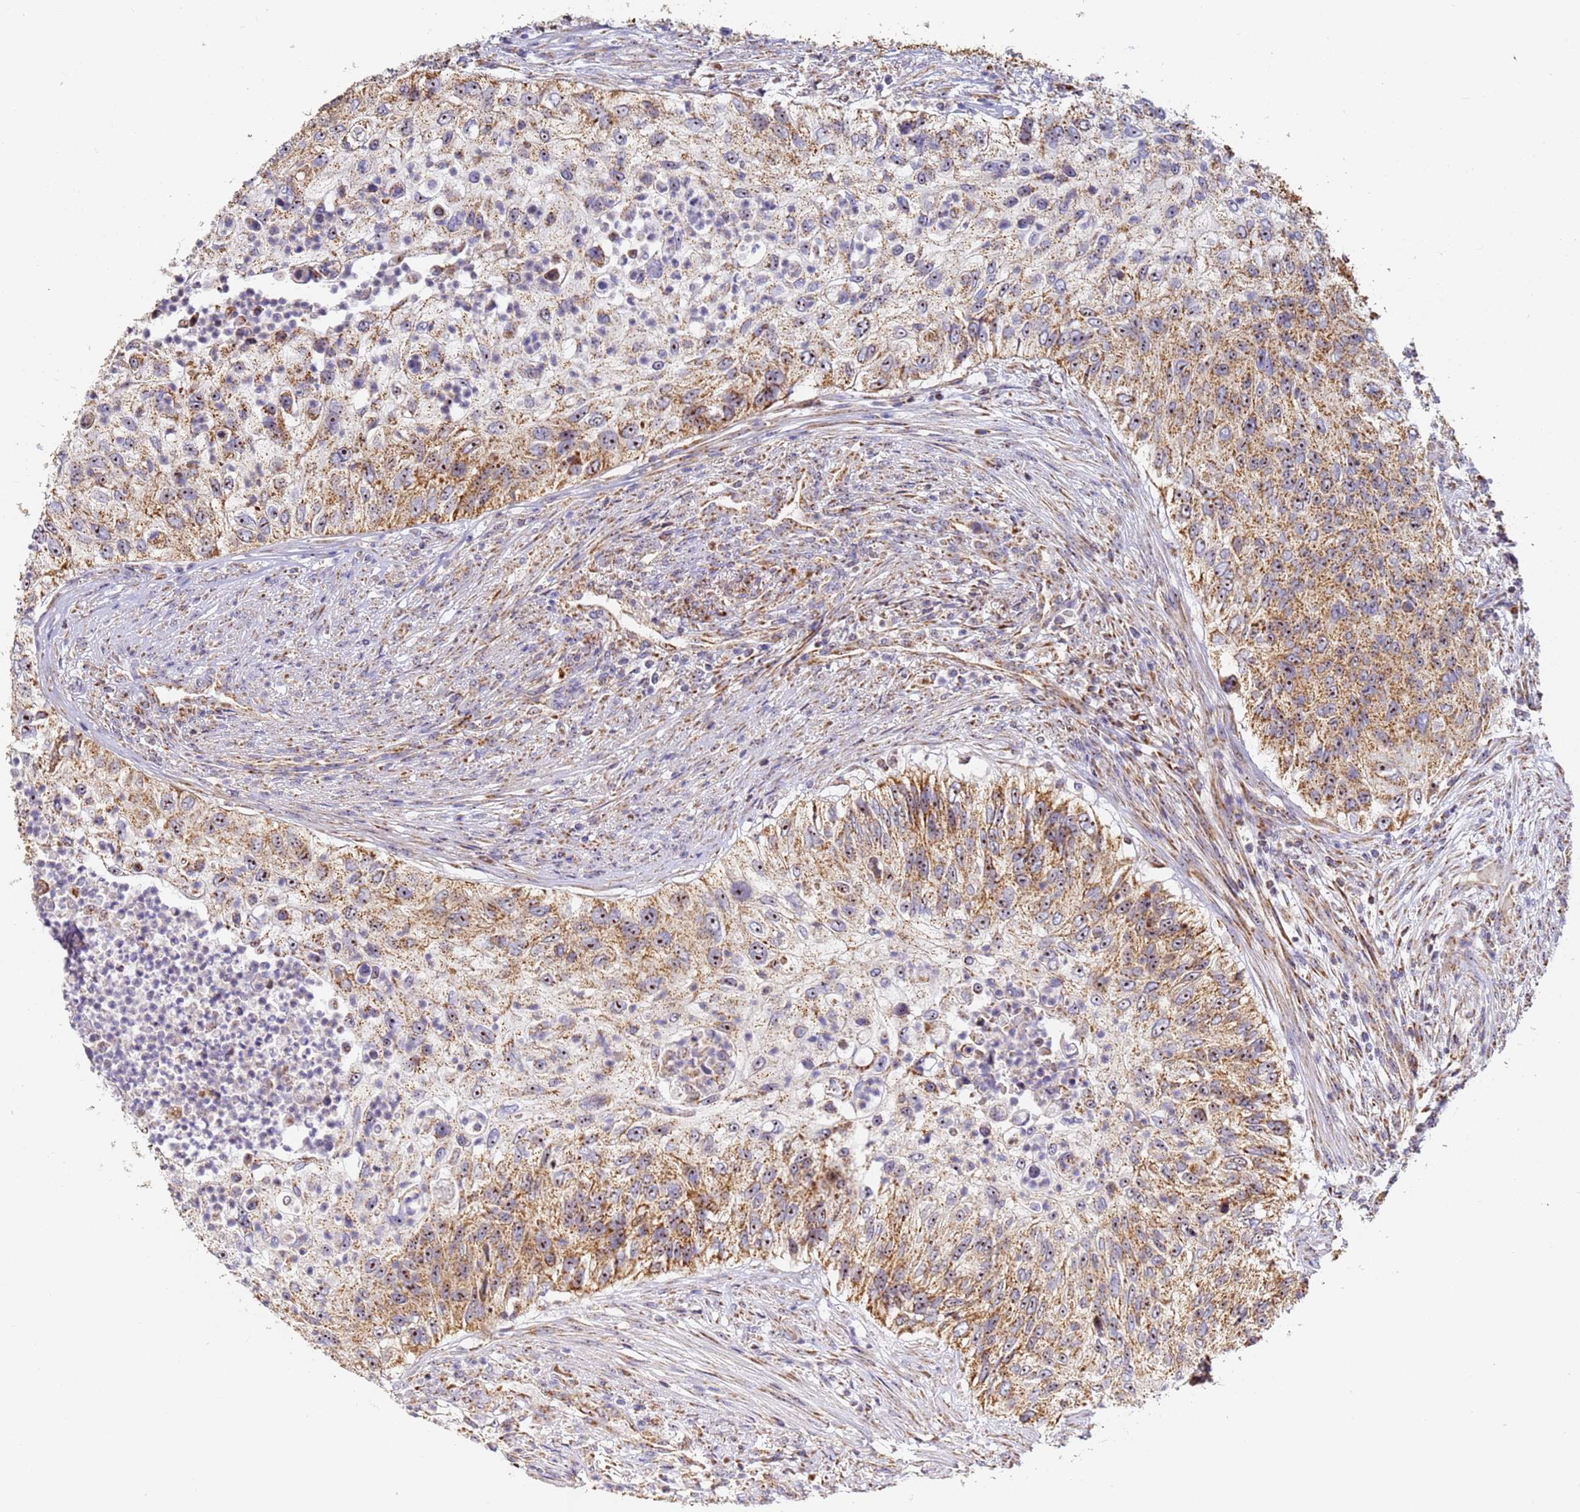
{"staining": {"intensity": "moderate", "quantity": ">75%", "location": "cytoplasmic/membranous,nuclear"}, "tissue": "urothelial cancer", "cell_type": "Tumor cells", "image_type": "cancer", "snomed": [{"axis": "morphology", "description": "Urothelial carcinoma, High grade"}, {"axis": "topography", "description": "Urinary bladder"}], "caption": "An IHC photomicrograph of tumor tissue is shown. Protein staining in brown labels moderate cytoplasmic/membranous and nuclear positivity in urothelial cancer within tumor cells.", "gene": "FRG2C", "patient": {"sex": "female", "age": 60}}